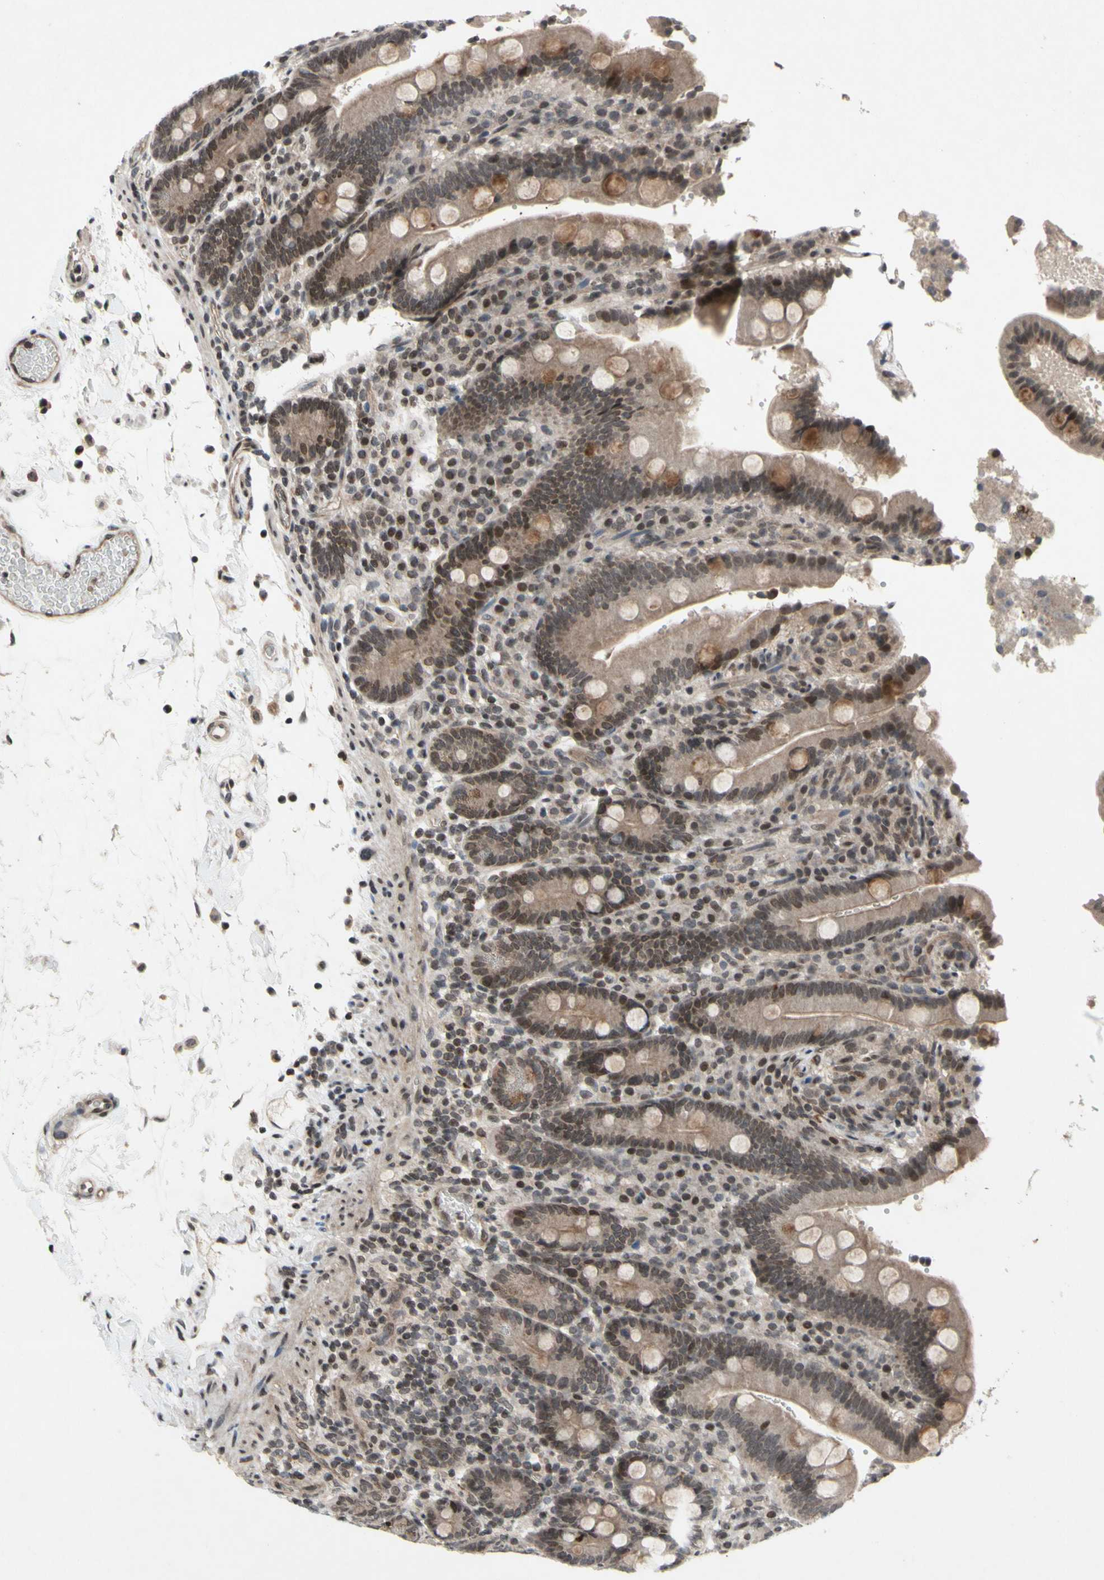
{"staining": {"intensity": "moderate", "quantity": "25%-75%", "location": "cytoplasmic/membranous,nuclear"}, "tissue": "duodenum", "cell_type": "Glandular cells", "image_type": "normal", "snomed": [{"axis": "morphology", "description": "Normal tissue, NOS"}, {"axis": "topography", "description": "Small intestine, NOS"}], "caption": "Protein analysis of unremarkable duodenum reveals moderate cytoplasmic/membranous,nuclear positivity in about 25%-75% of glandular cells. (brown staining indicates protein expression, while blue staining denotes nuclei).", "gene": "XPO1", "patient": {"sex": "female", "age": 71}}